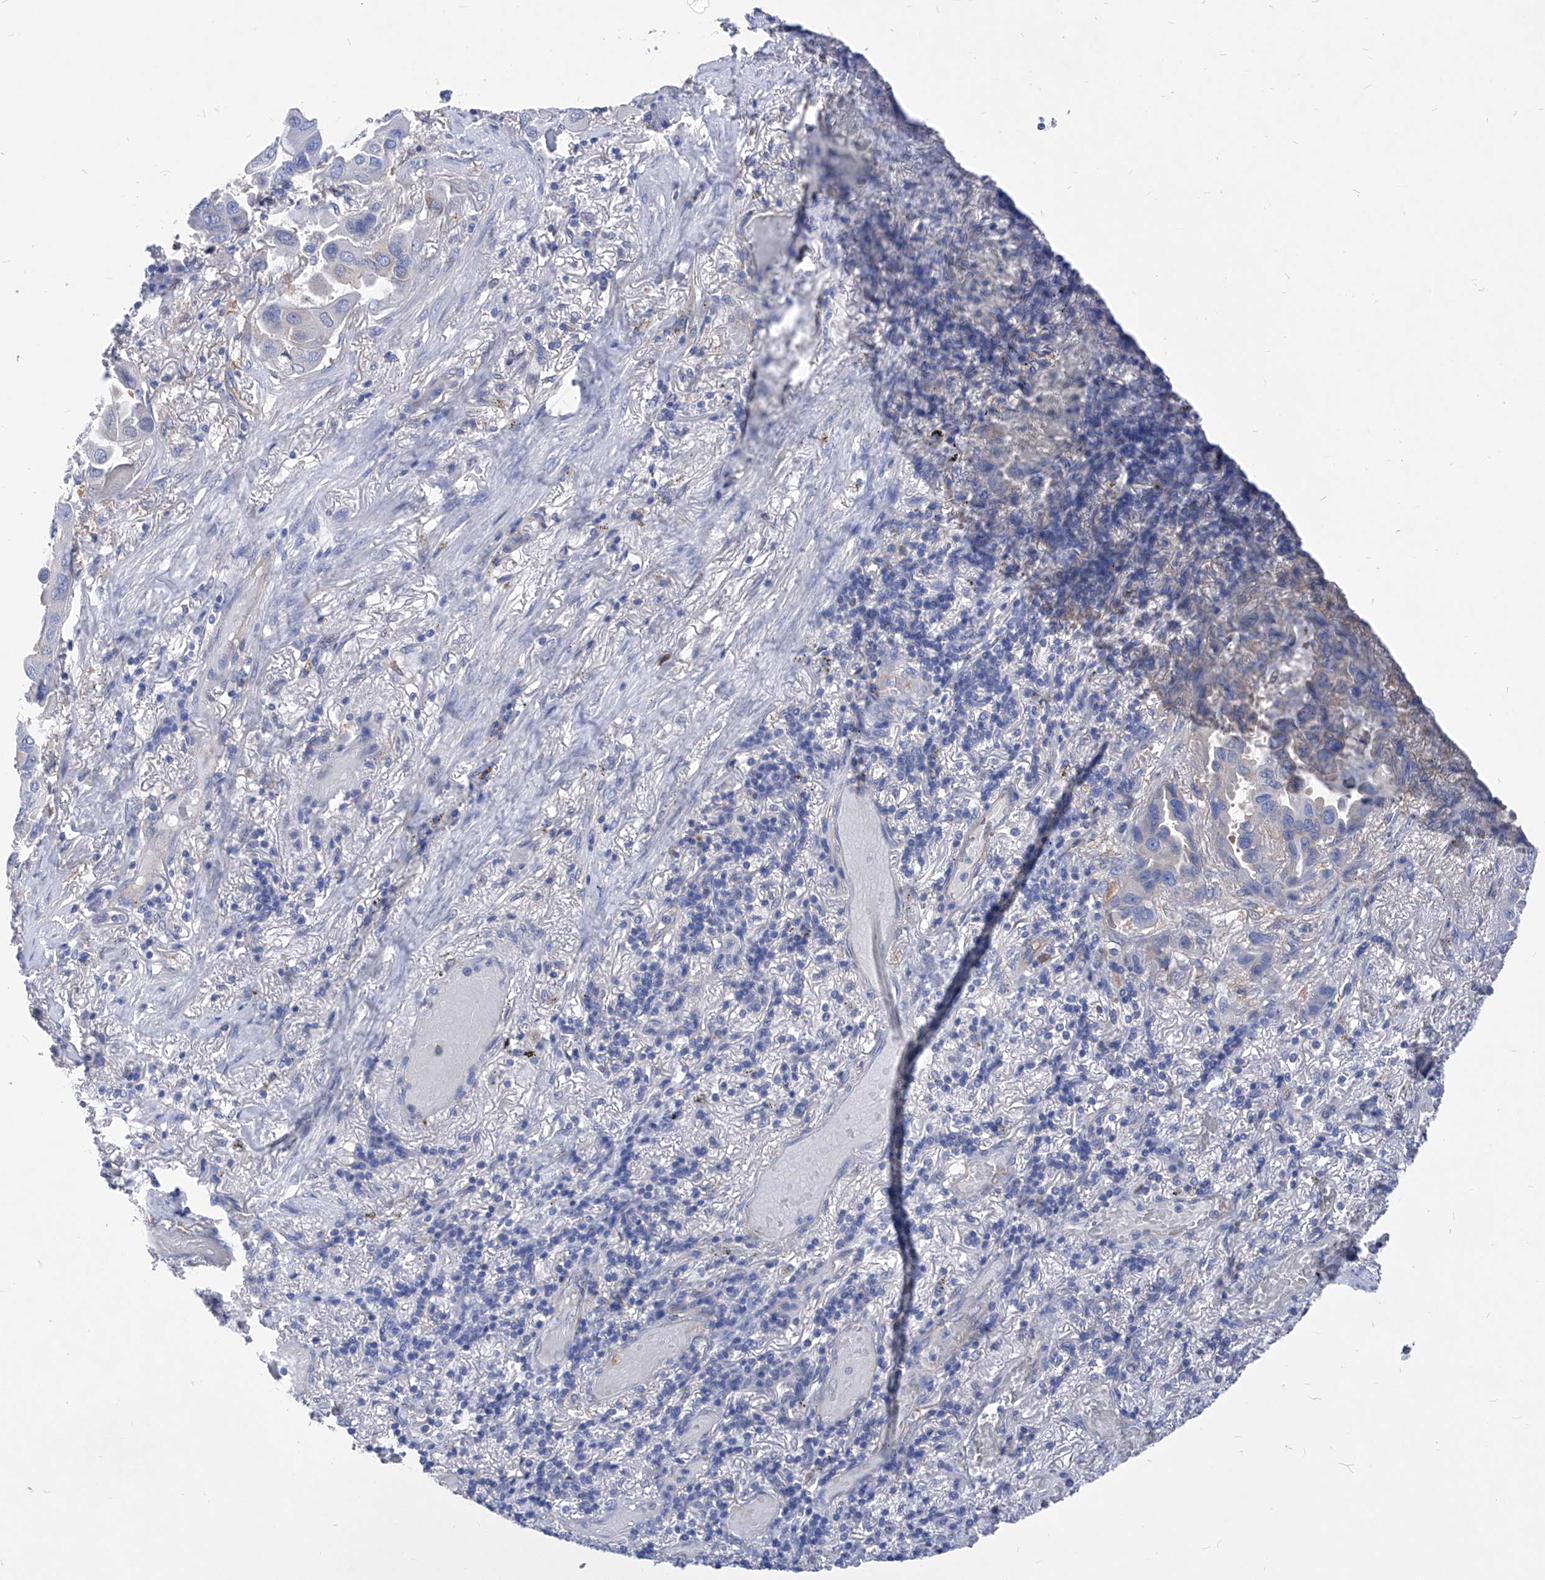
{"staining": {"intensity": "negative", "quantity": "none", "location": "none"}, "tissue": "lung cancer", "cell_type": "Tumor cells", "image_type": "cancer", "snomed": [{"axis": "morphology", "description": "Adenocarcinoma, NOS"}, {"axis": "topography", "description": "Lung"}], "caption": "Micrograph shows no significant protein staining in tumor cells of adenocarcinoma (lung).", "gene": "XPNPEP1", "patient": {"sex": "male", "age": 64}}